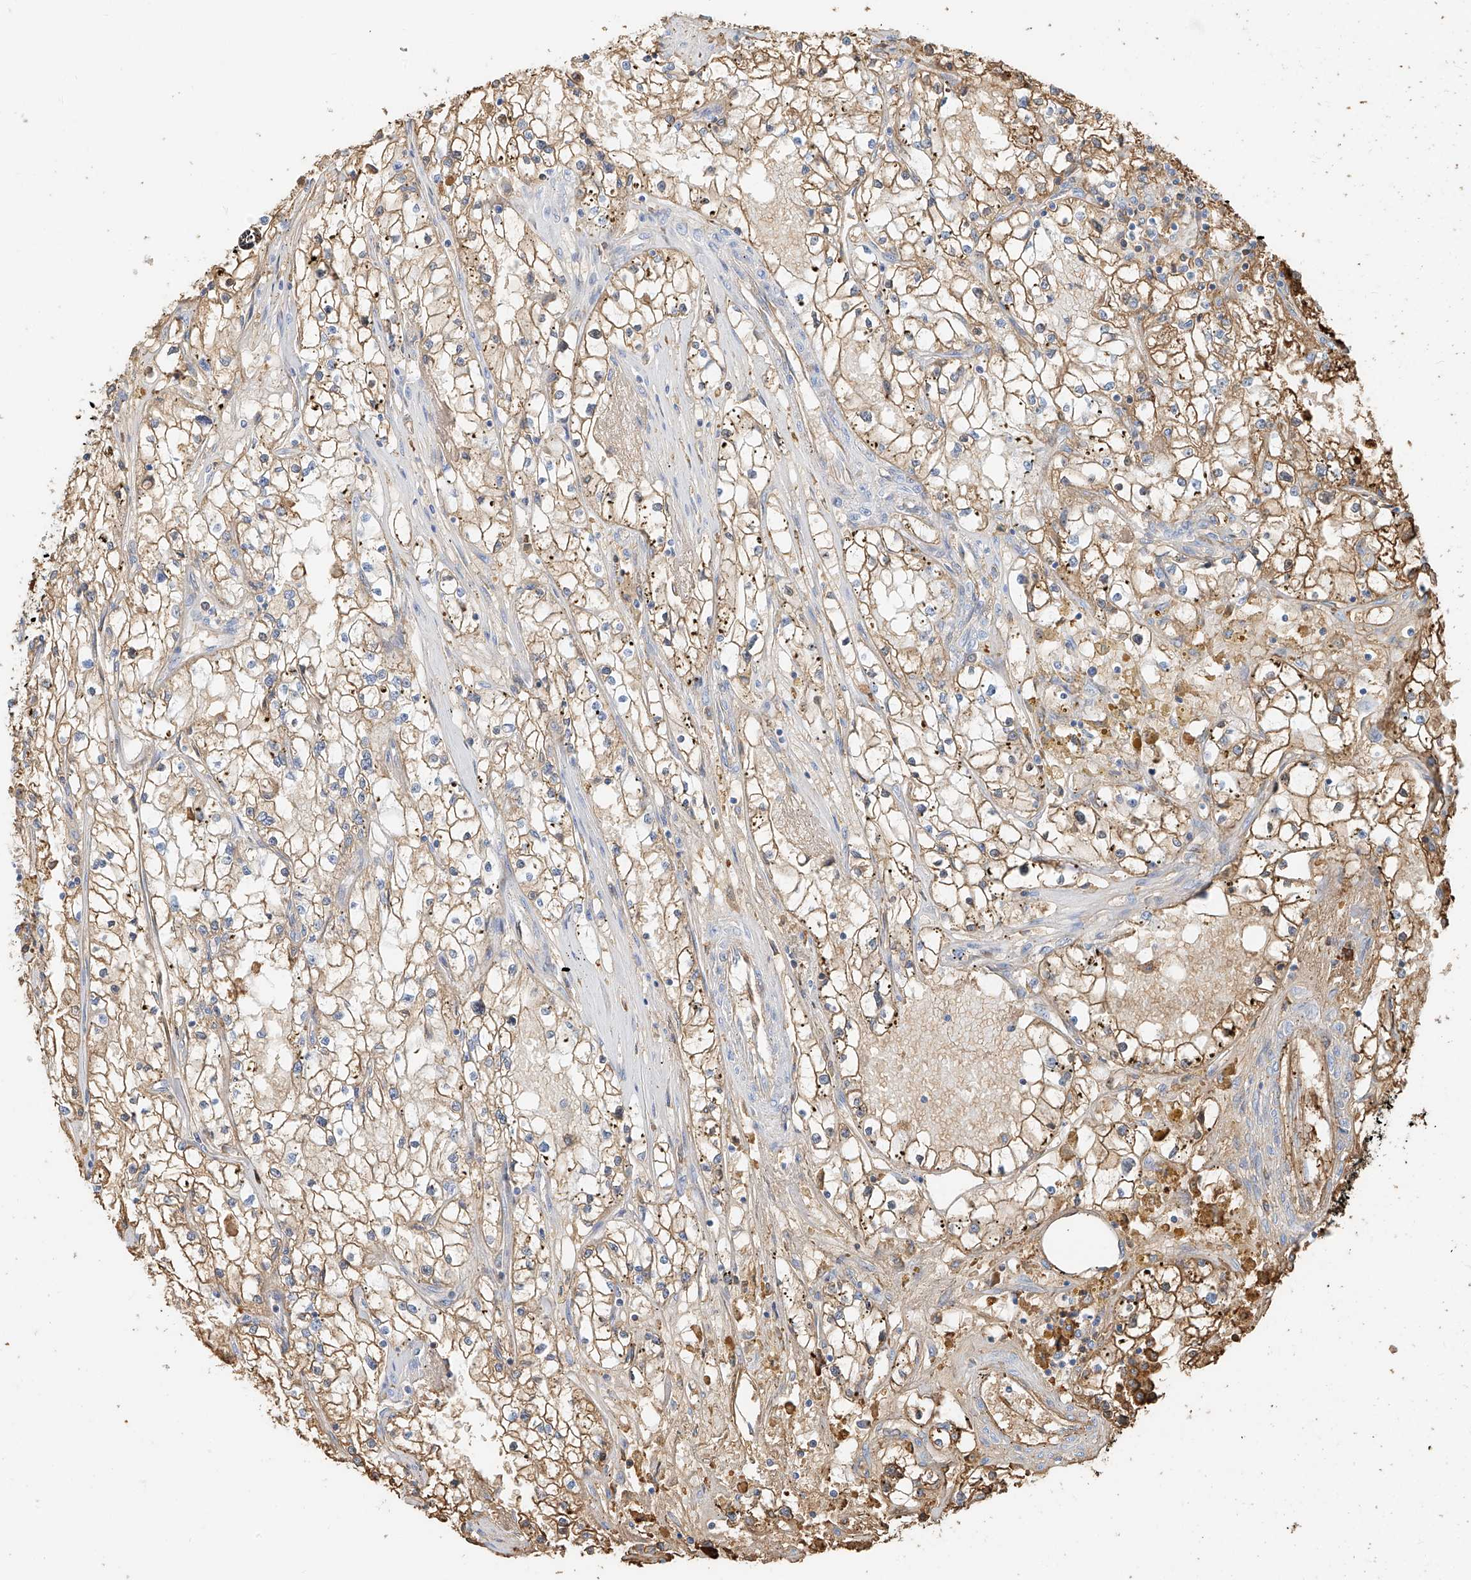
{"staining": {"intensity": "moderate", "quantity": "25%-75%", "location": "cytoplasmic/membranous"}, "tissue": "renal cancer", "cell_type": "Tumor cells", "image_type": "cancer", "snomed": [{"axis": "morphology", "description": "Adenocarcinoma, NOS"}, {"axis": "topography", "description": "Kidney"}], "caption": "Human renal adenocarcinoma stained with a brown dye shows moderate cytoplasmic/membranous positive expression in approximately 25%-75% of tumor cells.", "gene": "ZFP30", "patient": {"sex": "male", "age": 56}}